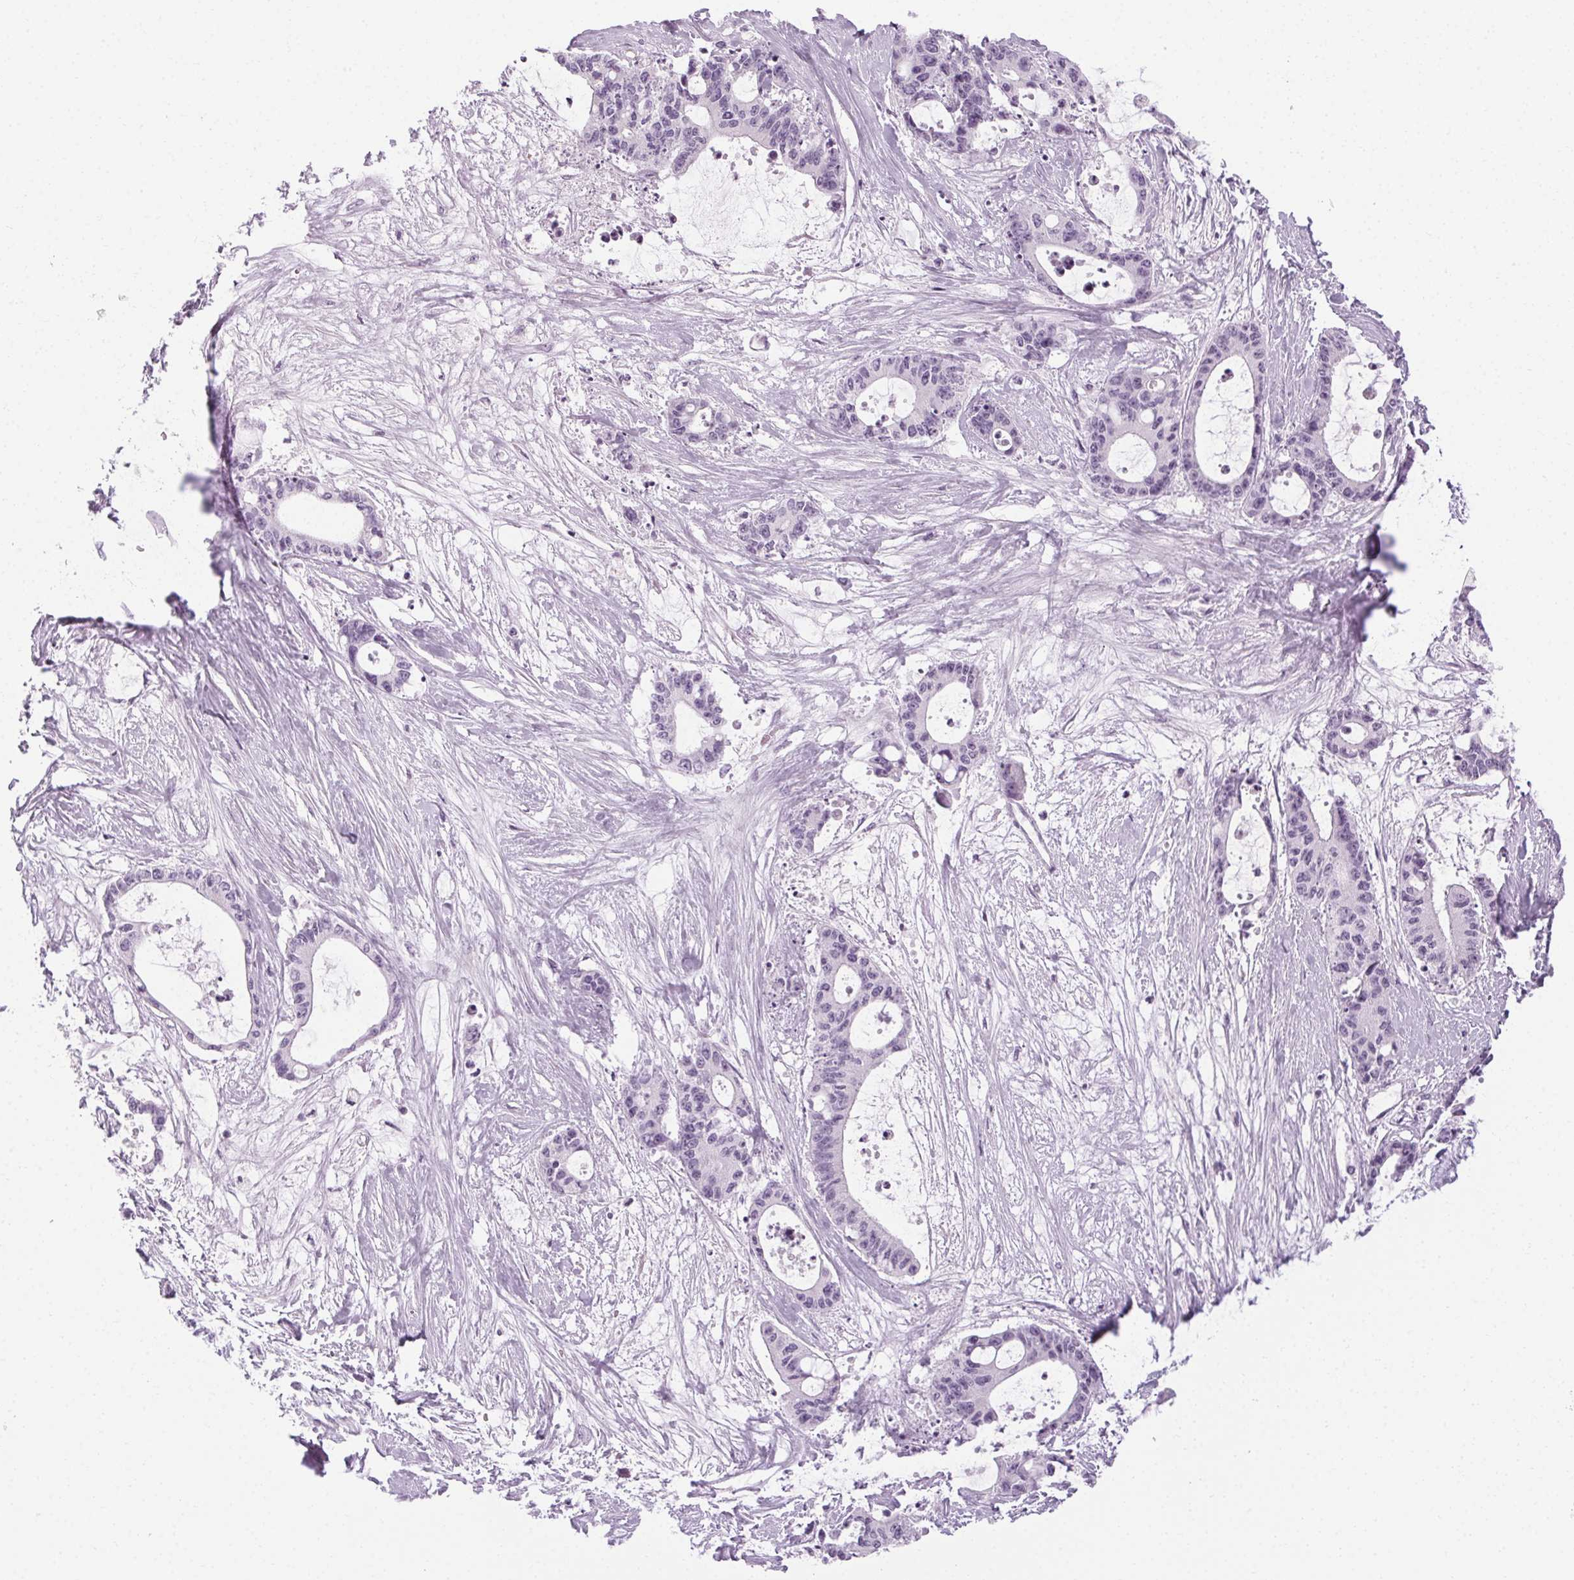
{"staining": {"intensity": "negative", "quantity": "none", "location": "none"}, "tissue": "liver cancer", "cell_type": "Tumor cells", "image_type": "cancer", "snomed": [{"axis": "morphology", "description": "Normal tissue, NOS"}, {"axis": "morphology", "description": "Cholangiocarcinoma"}, {"axis": "topography", "description": "Liver"}, {"axis": "topography", "description": "Peripheral nerve tissue"}], "caption": "Tumor cells are negative for protein expression in human liver cholangiocarcinoma.", "gene": "POMC", "patient": {"sex": "female", "age": 73}}